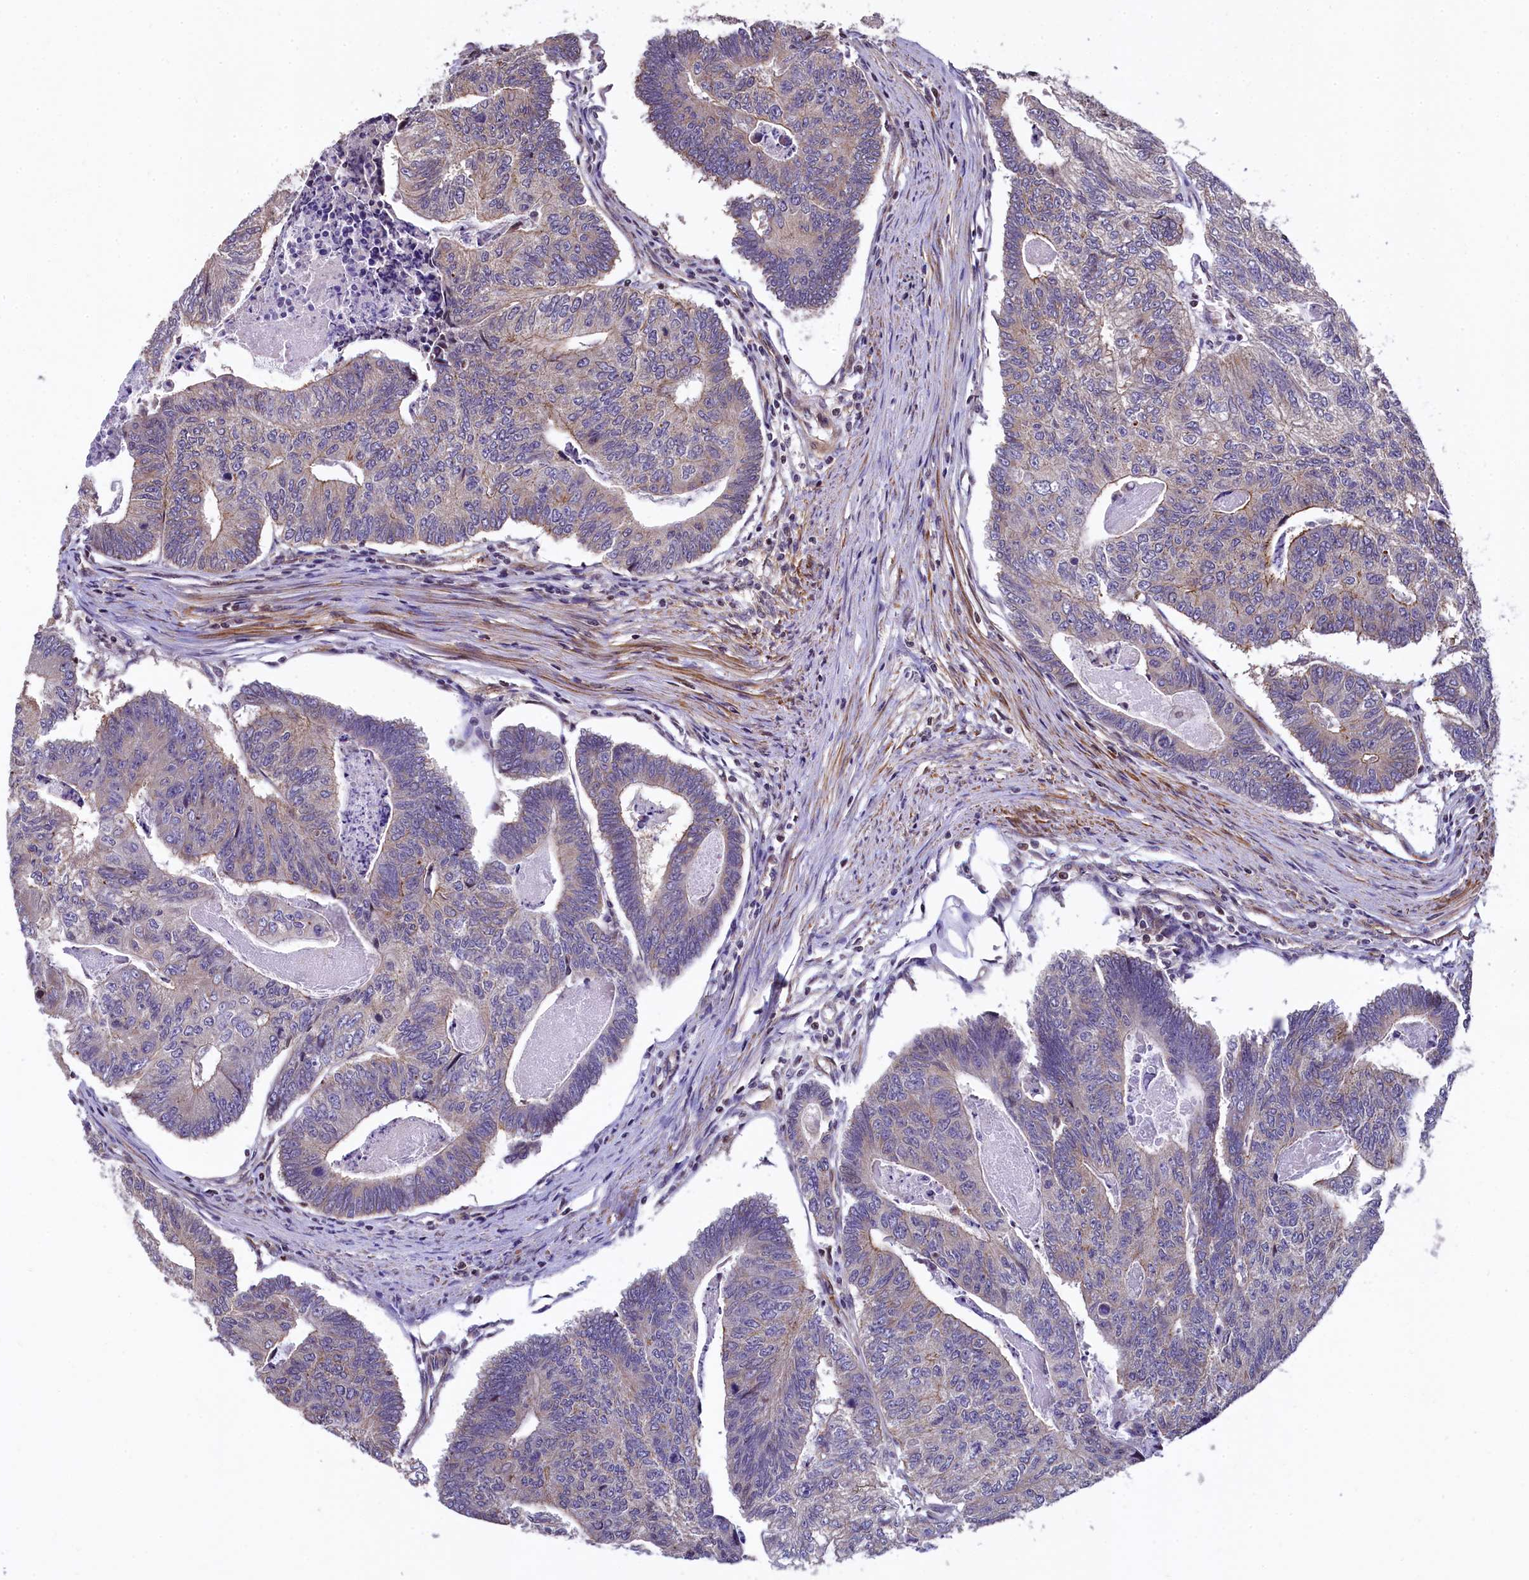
{"staining": {"intensity": "weak", "quantity": "25%-75%", "location": "cytoplasmic/membranous"}, "tissue": "colorectal cancer", "cell_type": "Tumor cells", "image_type": "cancer", "snomed": [{"axis": "morphology", "description": "Adenocarcinoma, NOS"}, {"axis": "topography", "description": "Colon"}], "caption": "A high-resolution image shows IHC staining of colorectal adenocarcinoma, which demonstrates weak cytoplasmic/membranous positivity in about 25%-75% of tumor cells. (brown staining indicates protein expression, while blue staining denotes nuclei).", "gene": "ZNF2", "patient": {"sex": "female", "age": 67}}